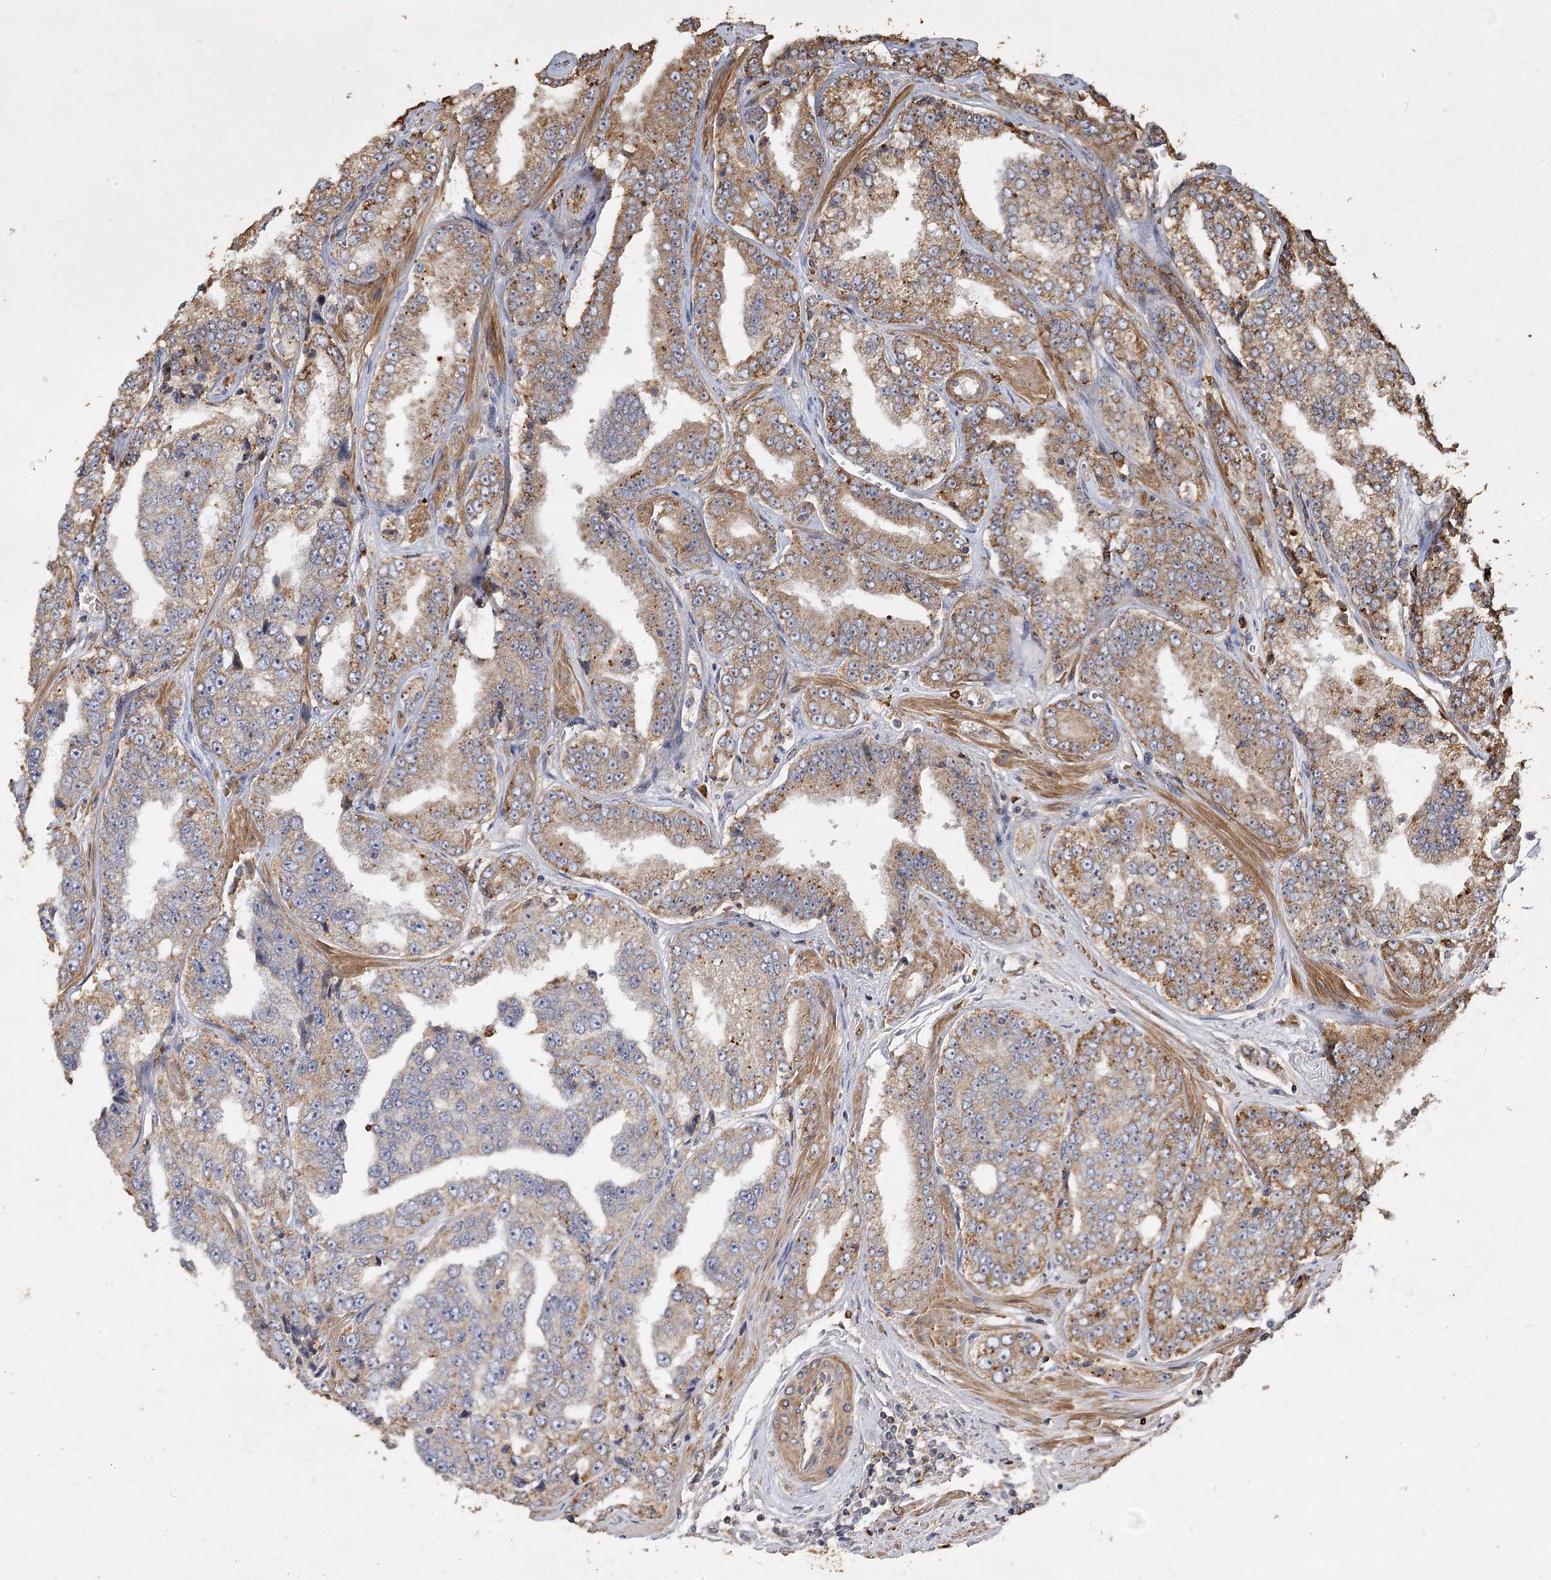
{"staining": {"intensity": "moderate", "quantity": "25%-75%", "location": "cytoplasmic/membranous"}, "tissue": "prostate cancer", "cell_type": "Tumor cells", "image_type": "cancer", "snomed": [{"axis": "morphology", "description": "Adenocarcinoma, High grade"}, {"axis": "topography", "description": "Prostate"}], "caption": "A micrograph showing moderate cytoplasmic/membranous staining in about 25%-75% of tumor cells in prostate cancer, as visualized by brown immunohistochemical staining.", "gene": "PIK3C2A", "patient": {"sex": "male", "age": 71}}